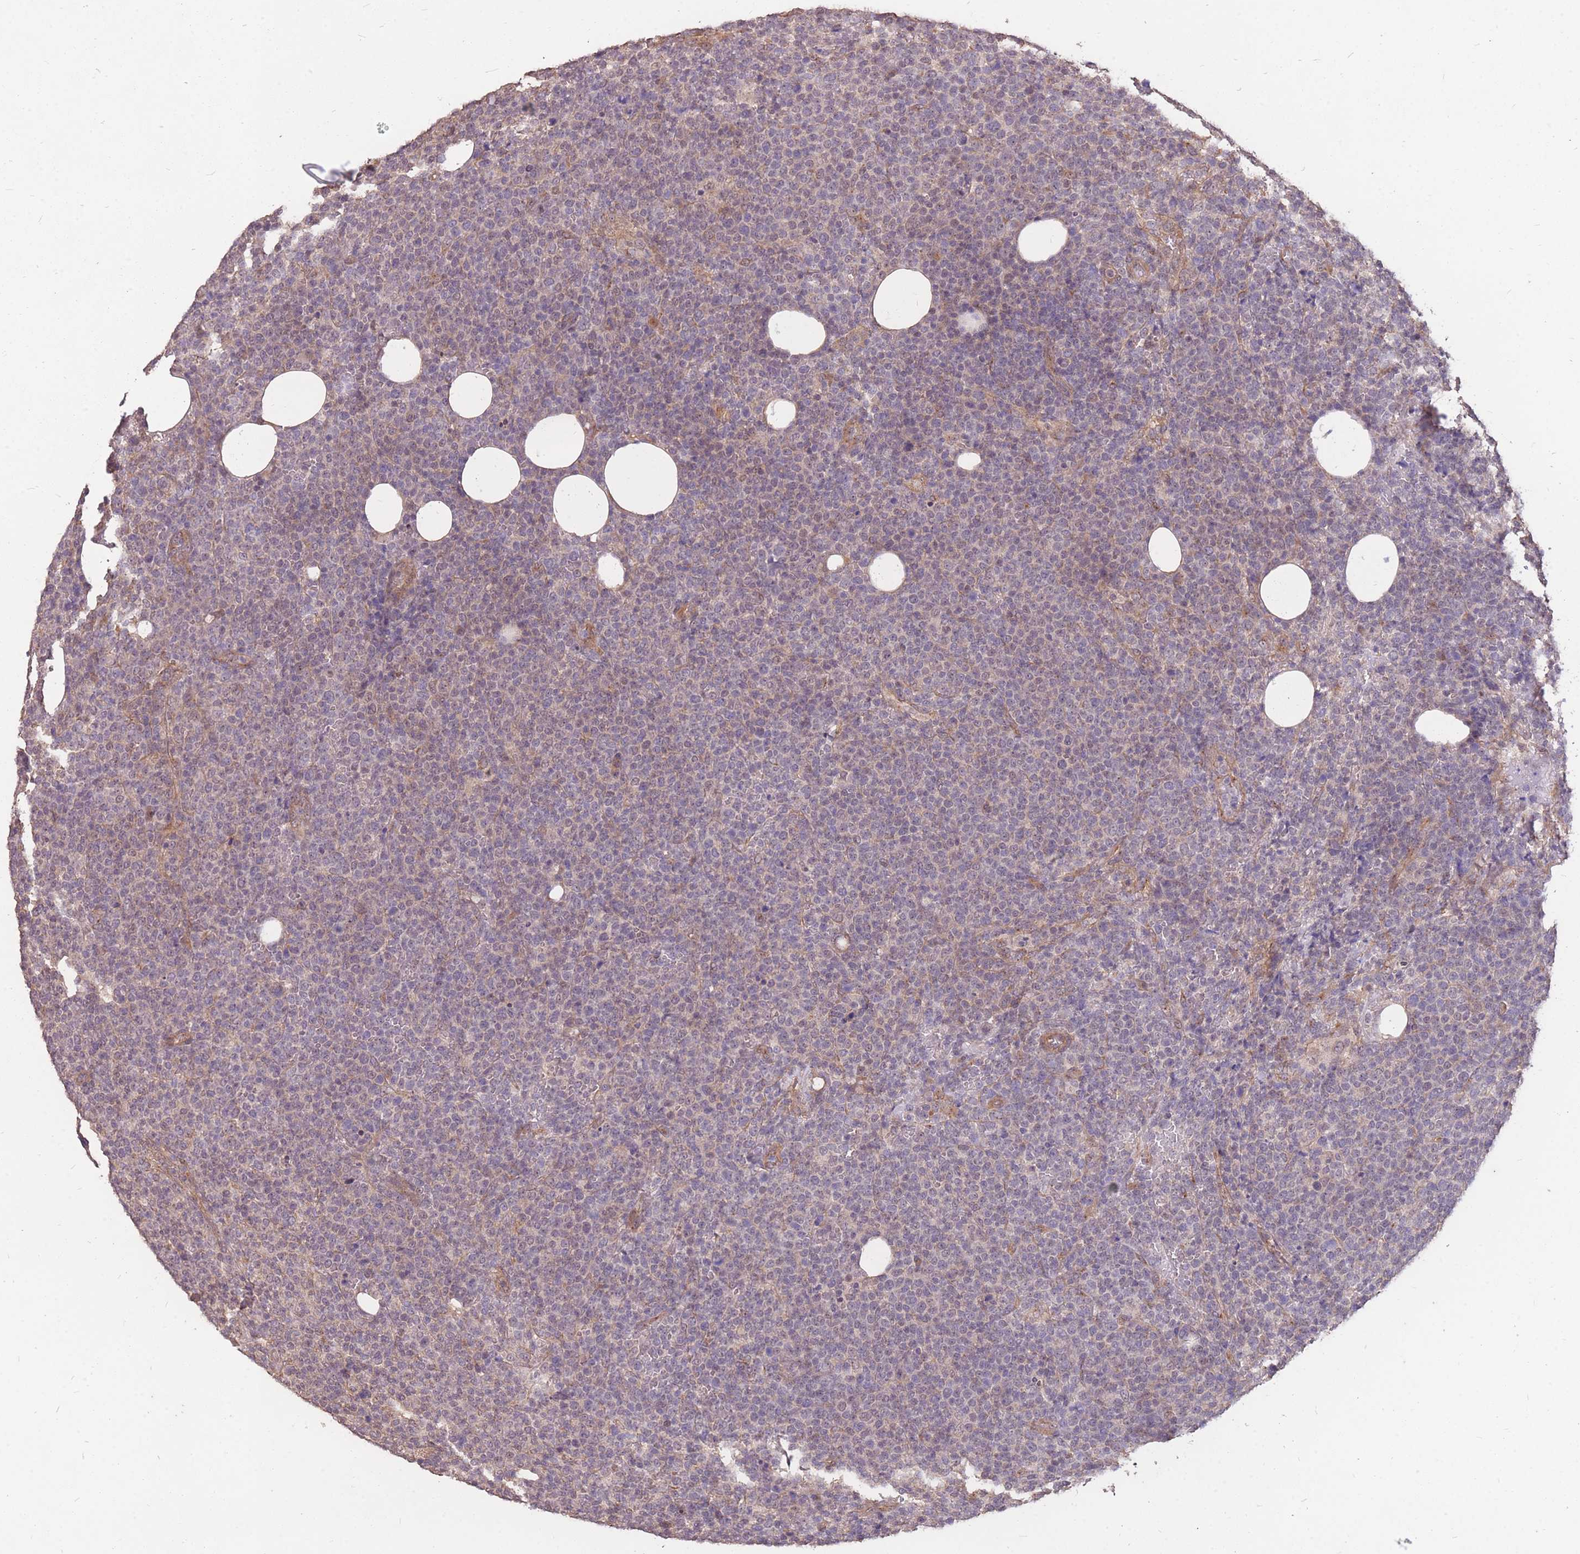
{"staining": {"intensity": "negative", "quantity": "none", "location": "none"}, "tissue": "lymphoma", "cell_type": "Tumor cells", "image_type": "cancer", "snomed": [{"axis": "morphology", "description": "Malignant lymphoma, non-Hodgkin's type, High grade"}, {"axis": "topography", "description": "Lymph node"}], "caption": "IHC image of high-grade malignant lymphoma, non-Hodgkin's type stained for a protein (brown), which shows no staining in tumor cells. Brightfield microscopy of immunohistochemistry (IHC) stained with DAB (brown) and hematoxylin (blue), captured at high magnification.", "gene": "DYNC1LI2", "patient": {"sex": "male", "age": 61}}